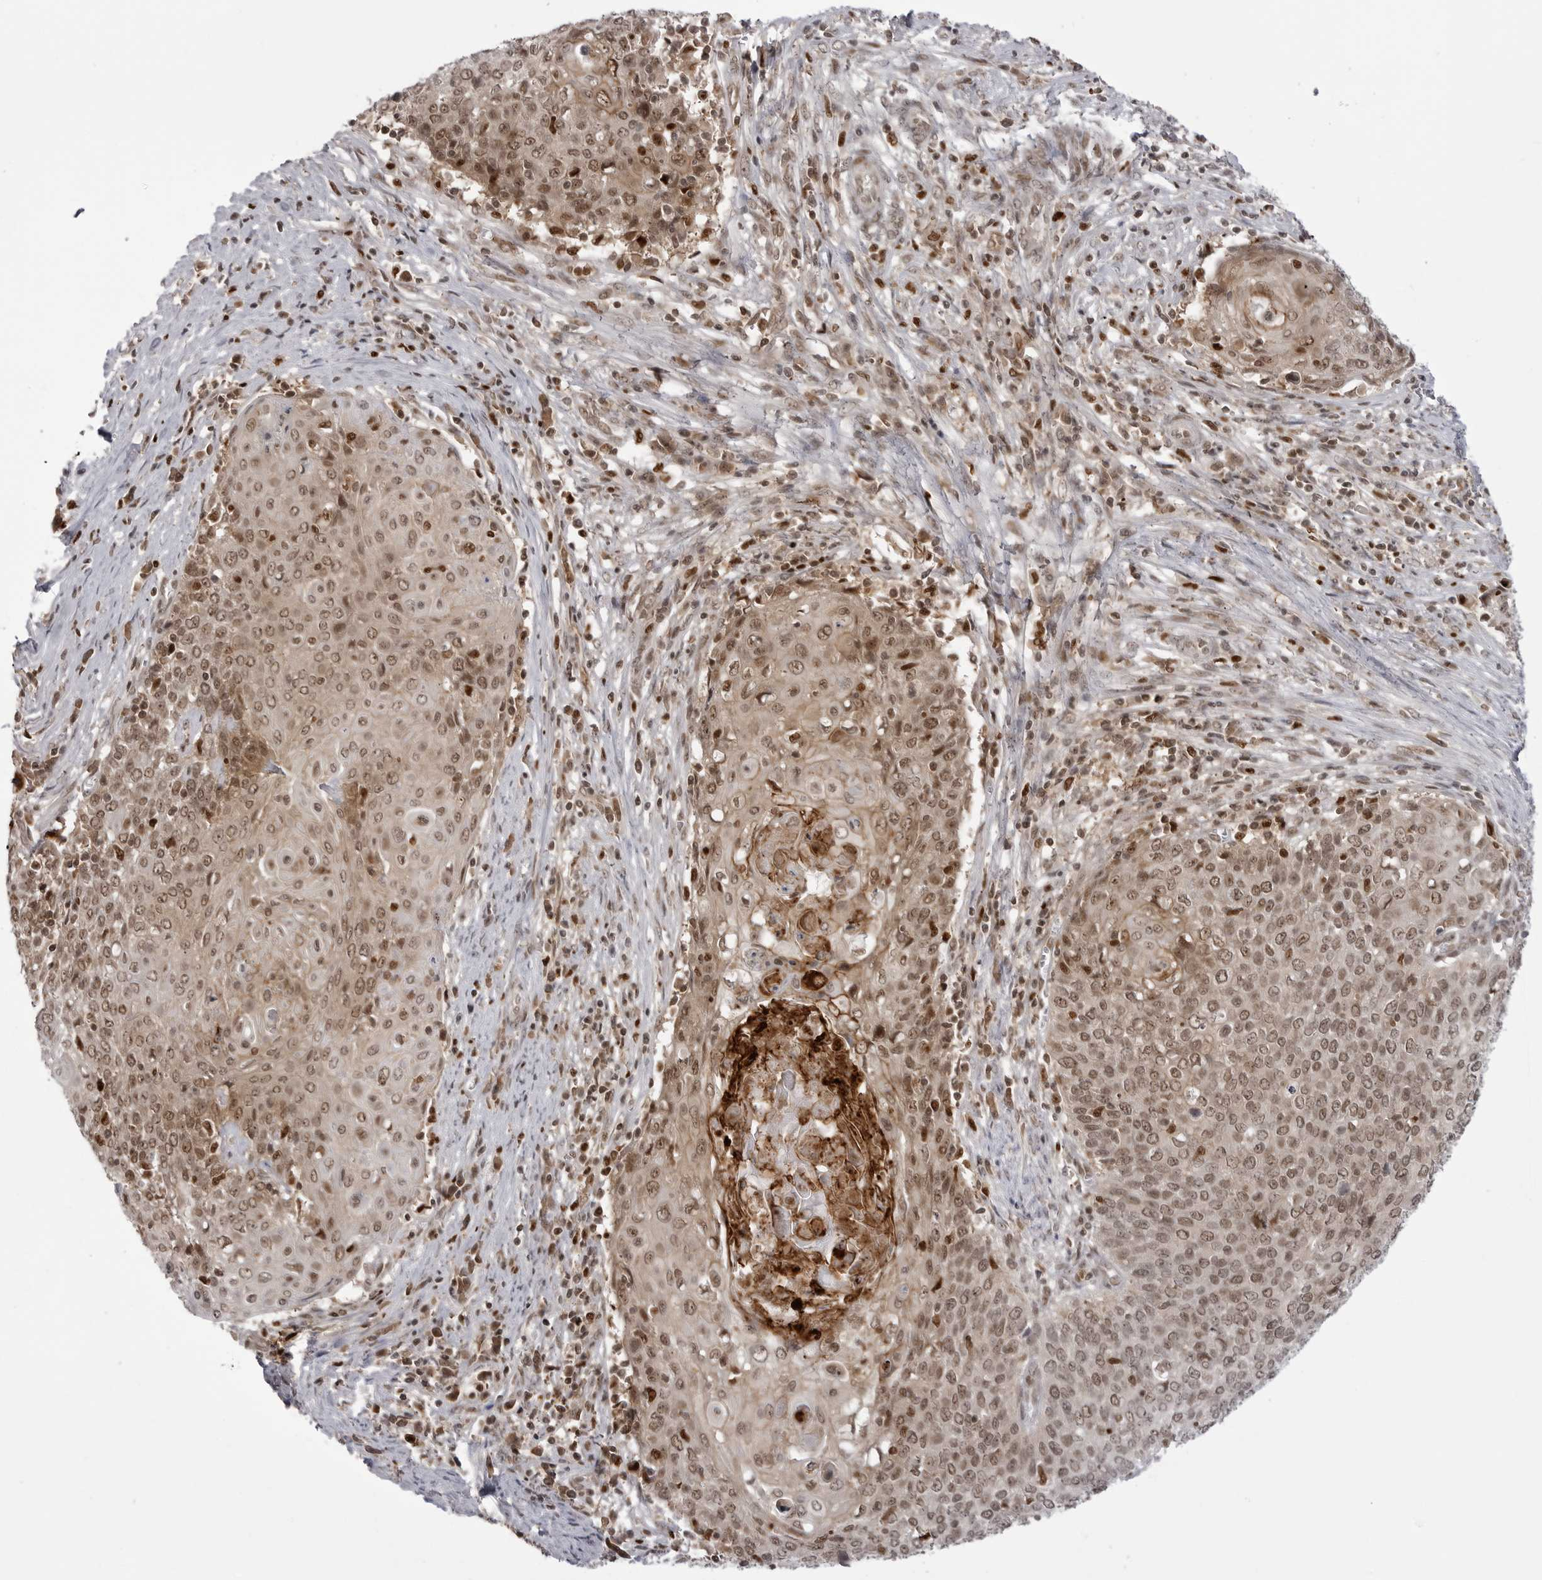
{"staining": {"intensity": "moderate", "quantity": ">75%", "location": "cytoplasmic/membranous,nuclear"}, "tissue": "cervical cancer", "cell_type": "Tumor cells", "image_type": "cancer", "snomed": [{"axis": "morphology", "description": "Squamous cell carcinoma, NOS"}, {"axis": "topography", "description": "Cervix"}], "caption": "Protein analysis of cervical cancer (squamous cell carcinoma) tissue reveals moderate cytoplasmic/membranous and nuclear expression in about >75% of tumor cells.", "gene": "PTK2B", "patient": {"sex": "female", "age": 39}}